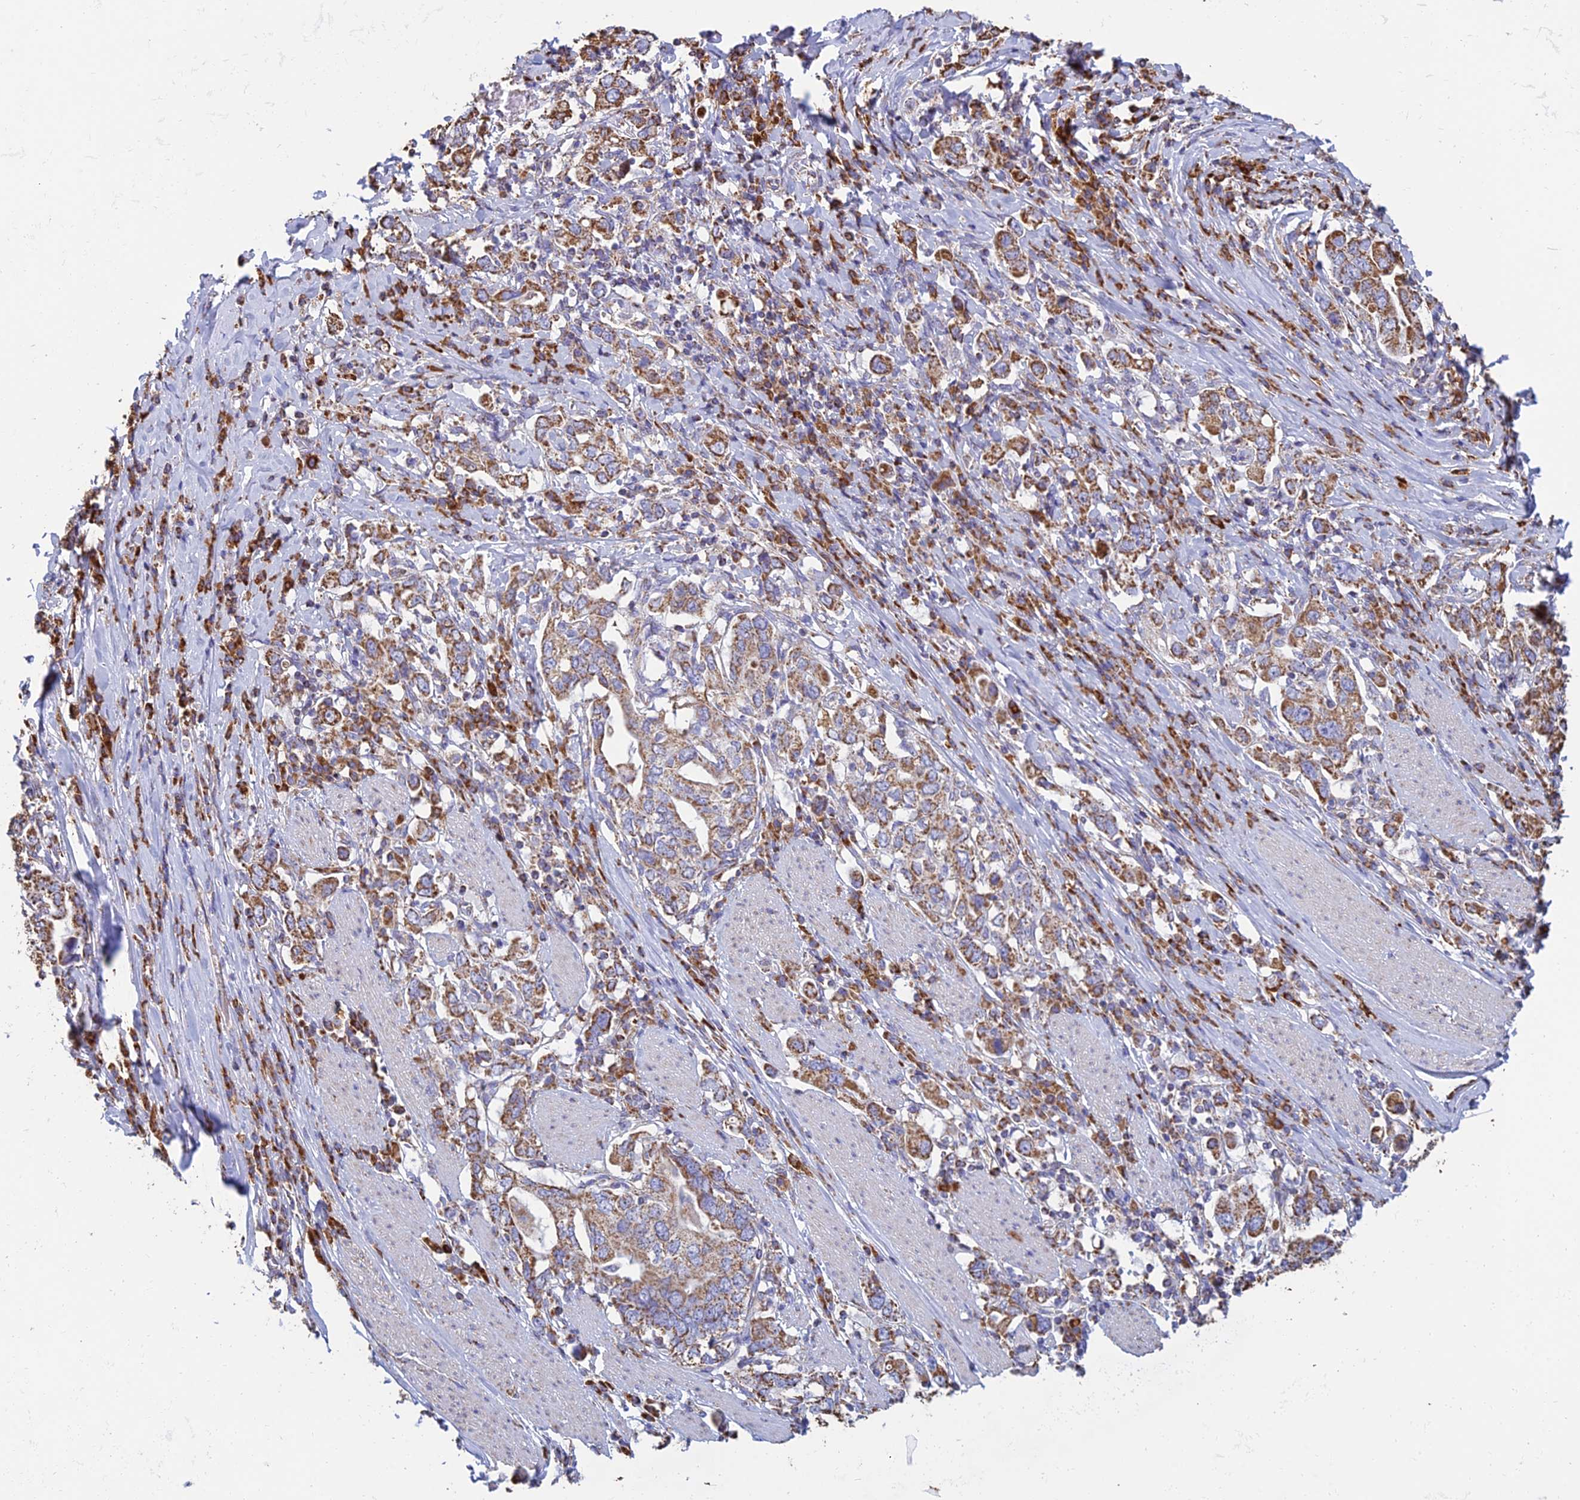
{"staining": {"intensity": "moderate", "quantity": ">75%", "location": "cytoplasmic/membranous"}, "tissue": "stomach cancer", "cell_type": "Tumor cells", "image_type": "cancer", "snomed": [{"axis": "morphology", "description": "Adenocarcinoma, NOS"}, {"axis": "topography", "description": "Stomach, upper"}, {"axis": "topography", "description": "Stomach"}], "caption": "Adenocarcinoma (stomach) stained with DAB (3,3'-diaminobenzidine) IHC displays medium levels of moderate cytoplasmic/membranous expression in approximately >75% of tumor cells. (Stains: DAB in brown, nuclei in blue, Microscopy: brightfield microscopy at high magnification).", "gene": "OR2W3", "patient": {"sex": "male", "age": 62}}